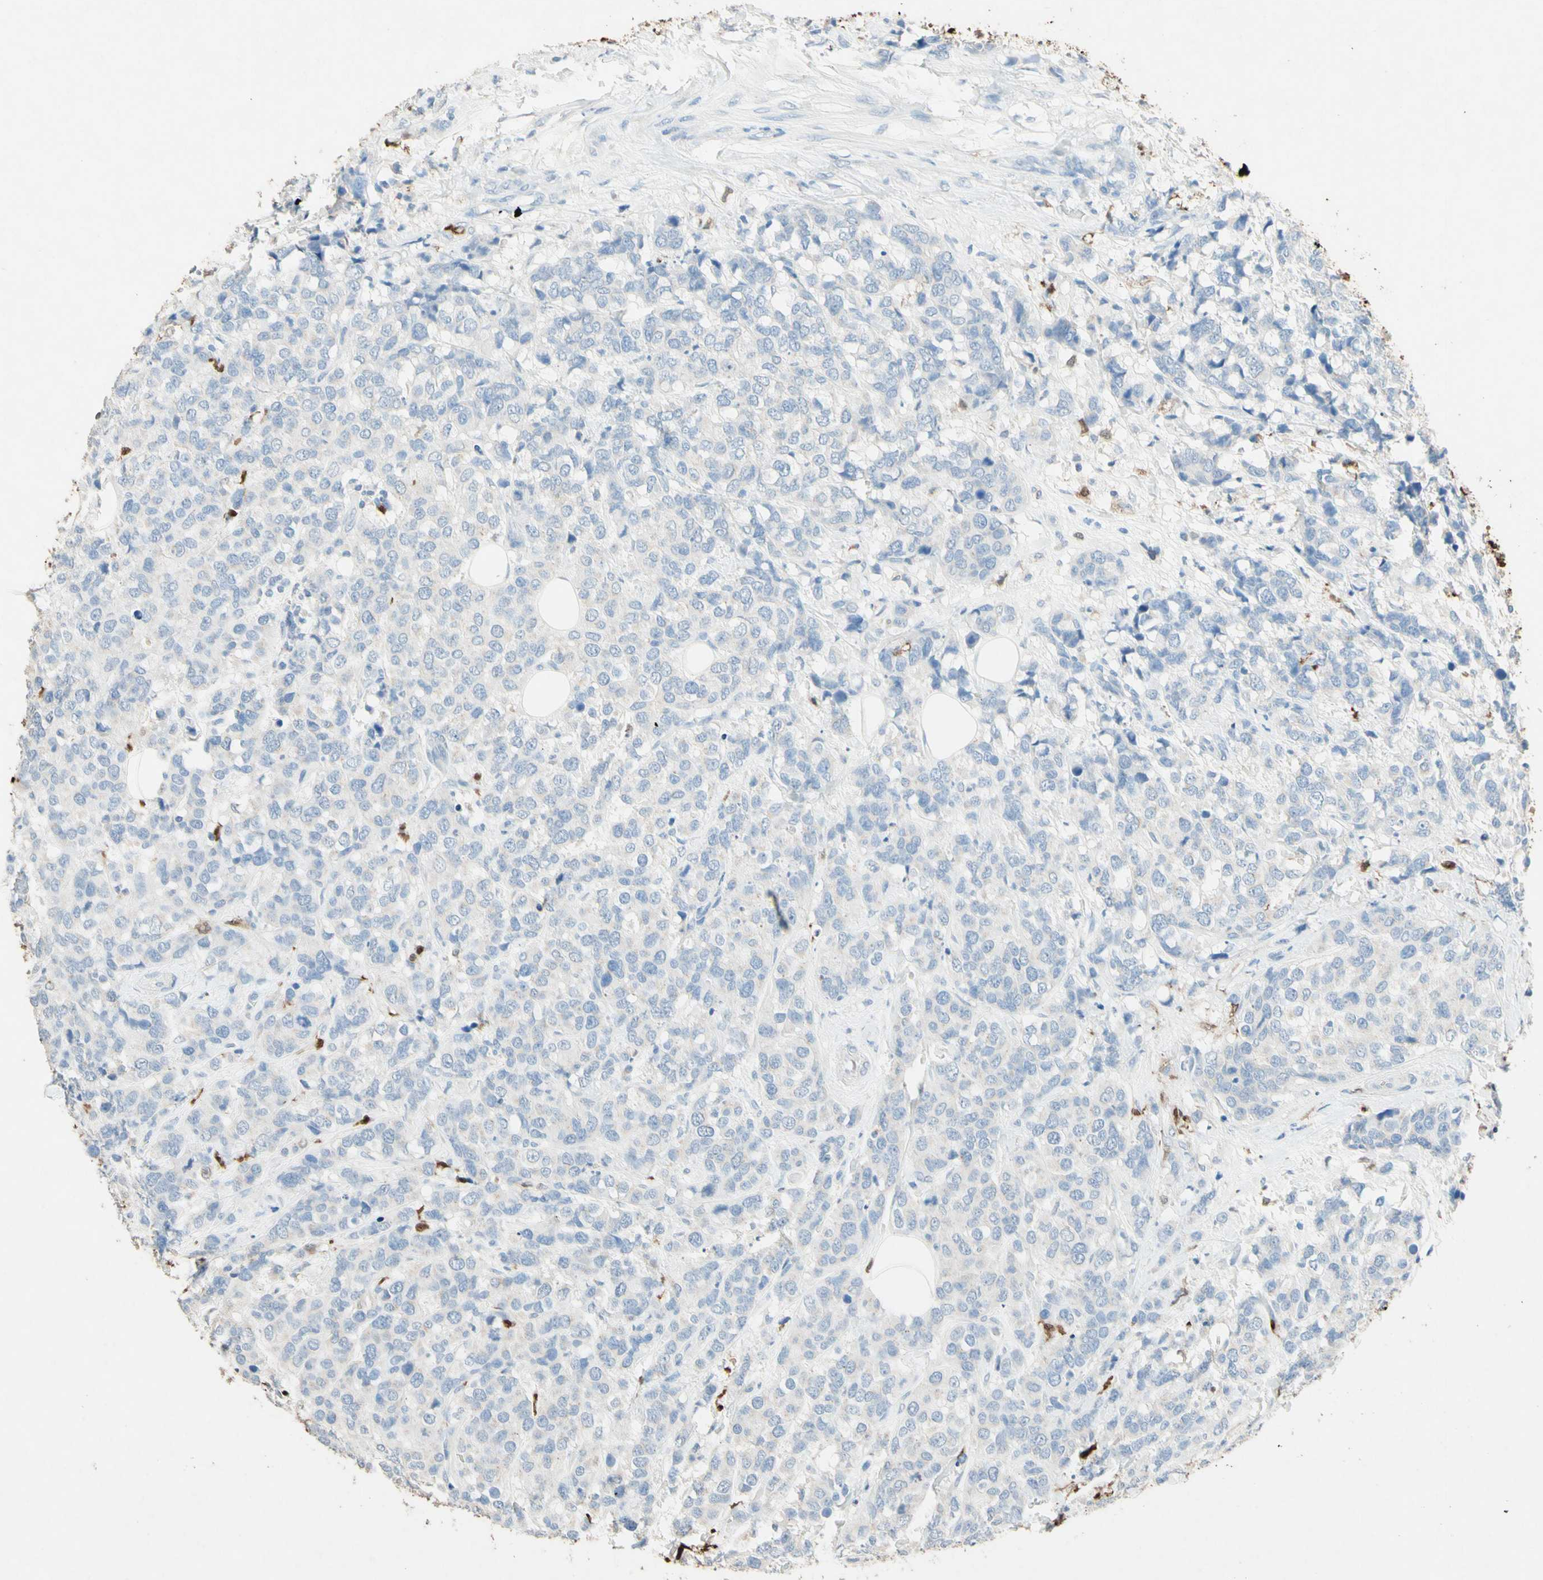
{"staining": {"intensity": "negative", "quantity": "none", "location": "none"}, "tissue": "breast cancer", "cell_type": "Tumor cells", "image_type": "cancer", "snomed": [{"axis": "morphology", "description": "Lobular carcinoma"}, {"axis": "topography", "description": "Breast"}], "caption": "Immunohistochemical staining of human breast lobular carcinoma shows no significant positivity in tumor cells.", "gene": "NFKBIZ", "patient": {"sex": "female", "age": 59}}